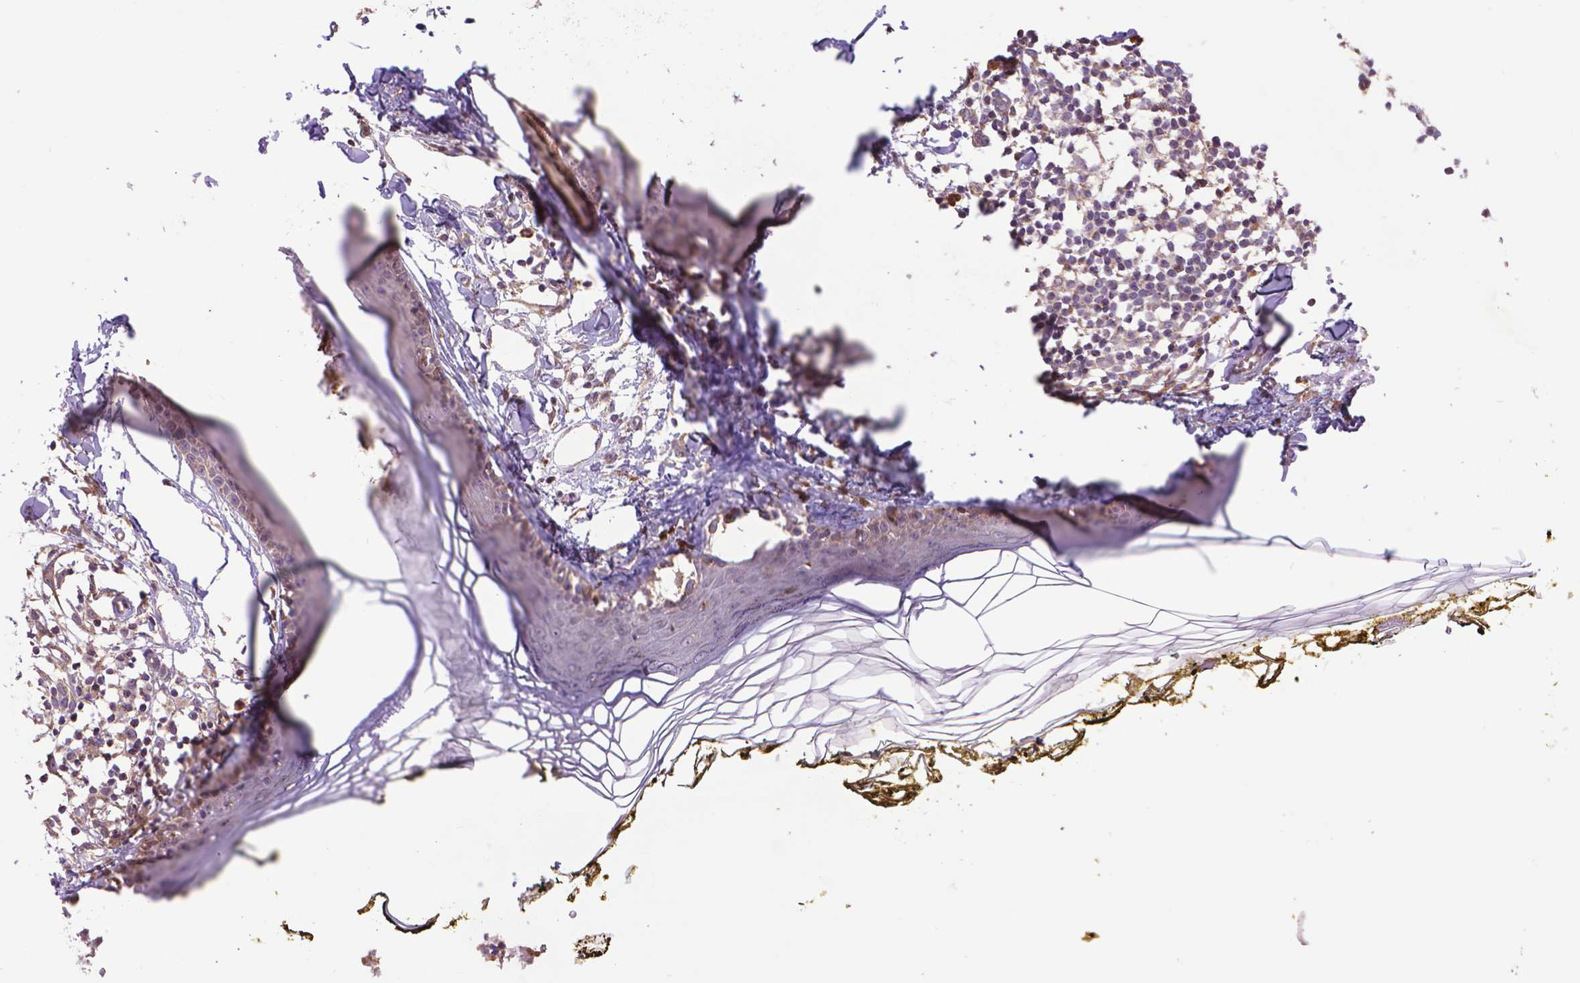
{"staining": {"intensity": "weak", "quantity": ">75%", "location": "cytoplasmic/membranous"}, "tissue": "skin", "cell_type": "Fibroblasts", "image_type": "normal", "snomed": [{"axis": "morphology", "description": "Normal tissue, NOS"}, {"axis": "topography", "description": "Skin"}], "caption": "The histopathology image reveals immunohistochemical staining of normal skin. There is weak cytoplasmic/membranous staining is identified in approximately >75% of fibroblasts. (brown staining indicates protein expression, while blue staining denotes nuclei).", "gene": "GLB1", "patient": {"sex": "male", "age": 76}}